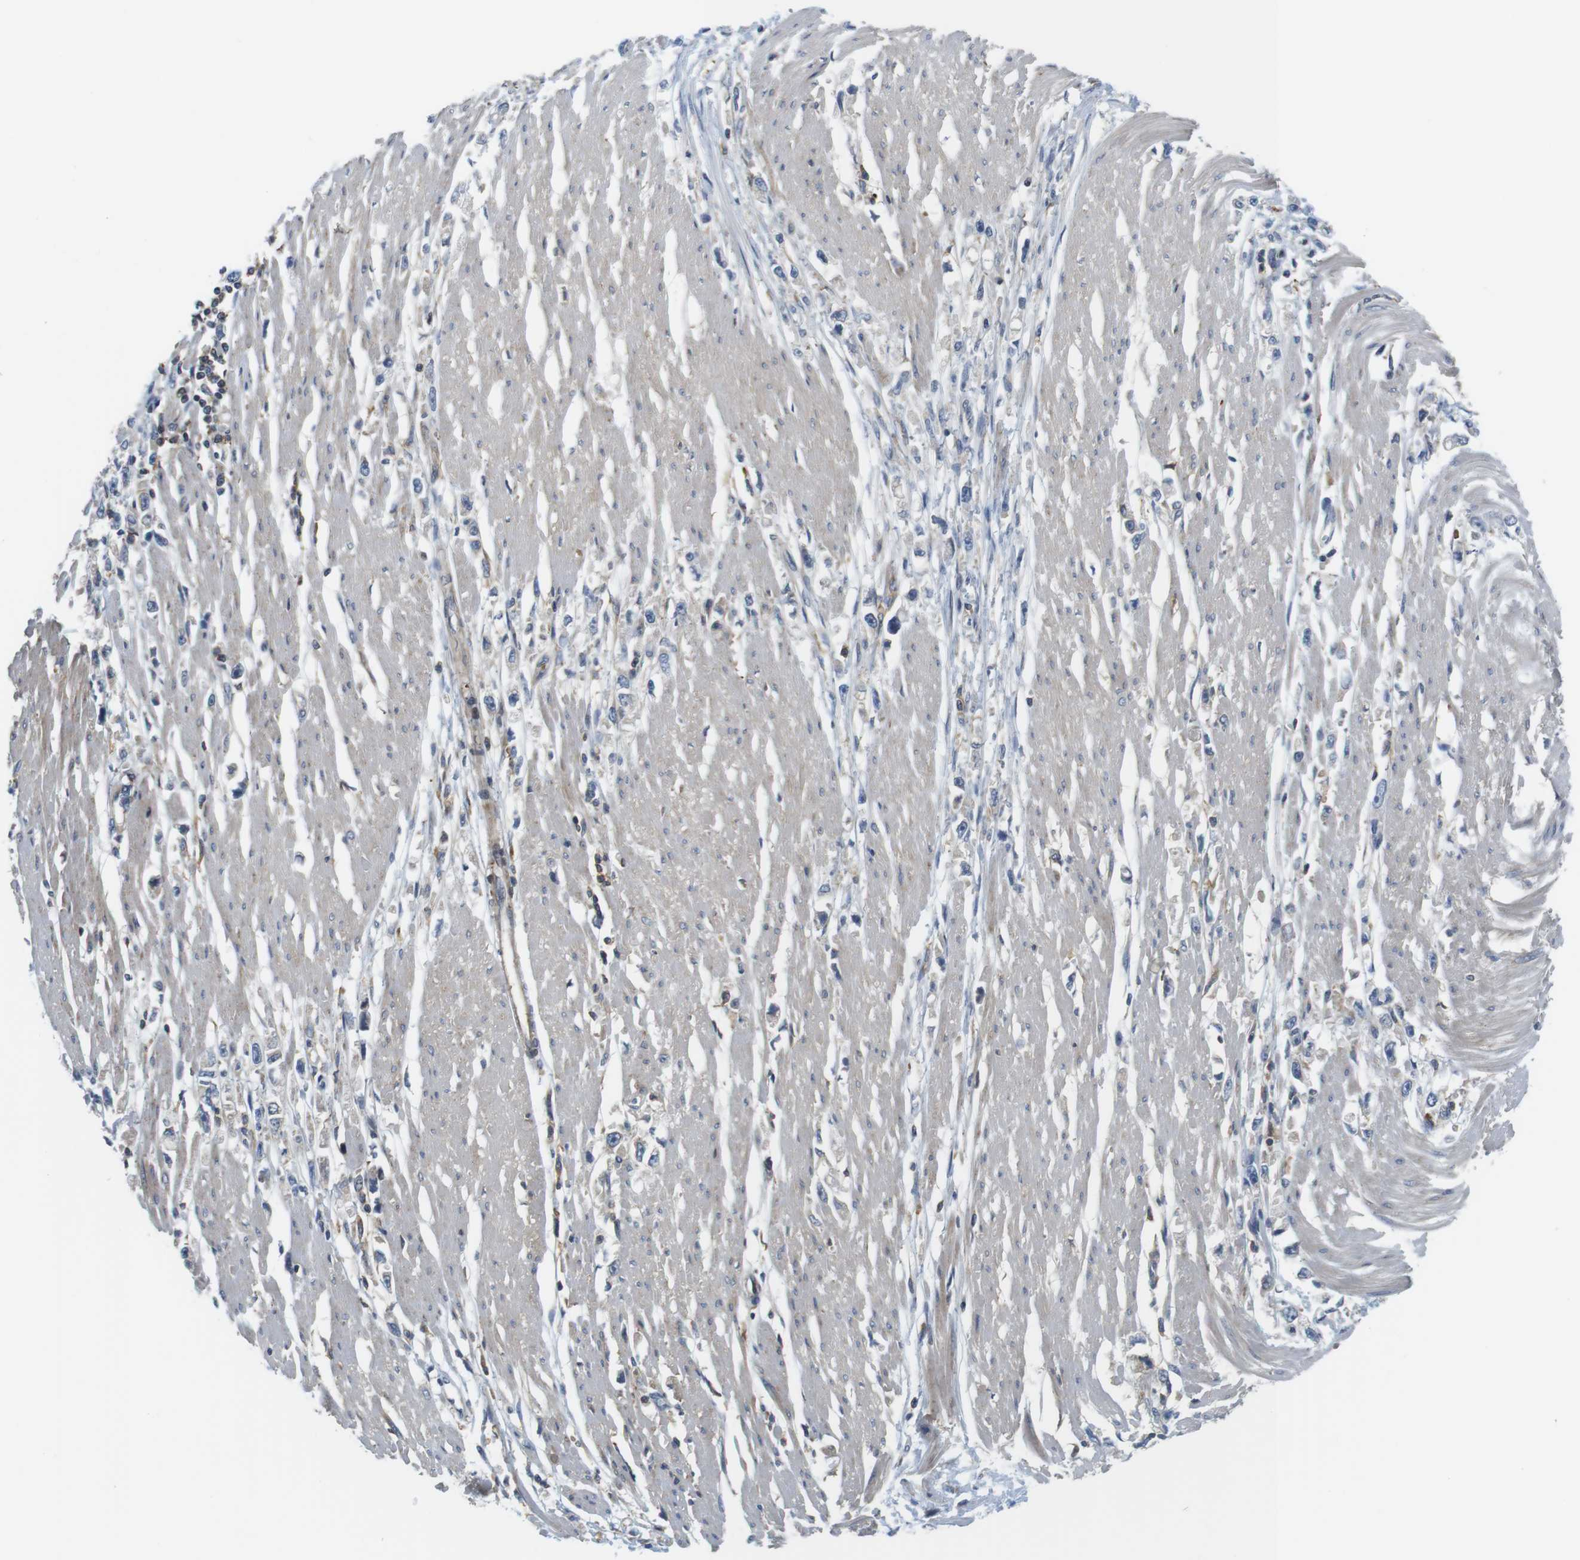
{"staining": {"intensity": "weak", "quantity": "<25%", "location": "cytoplasmic/membranous"}, "tissue": "stomach cancer", "cell_type": "Tumor cells", "image_type": "cancer", "snomed": [{"axis": "morphology", "description": "Adenocarcinoma, NOS"}, {"axis": "topography", "description": "Stomach"}], "caption": "Stomach adenocarcinoma stained for a protein using immunohistochemistry (IHC) demonstrates no expression tumor cells.", "gene": "HERPUD2", "patient": {"sex": "female", "age": 59}}